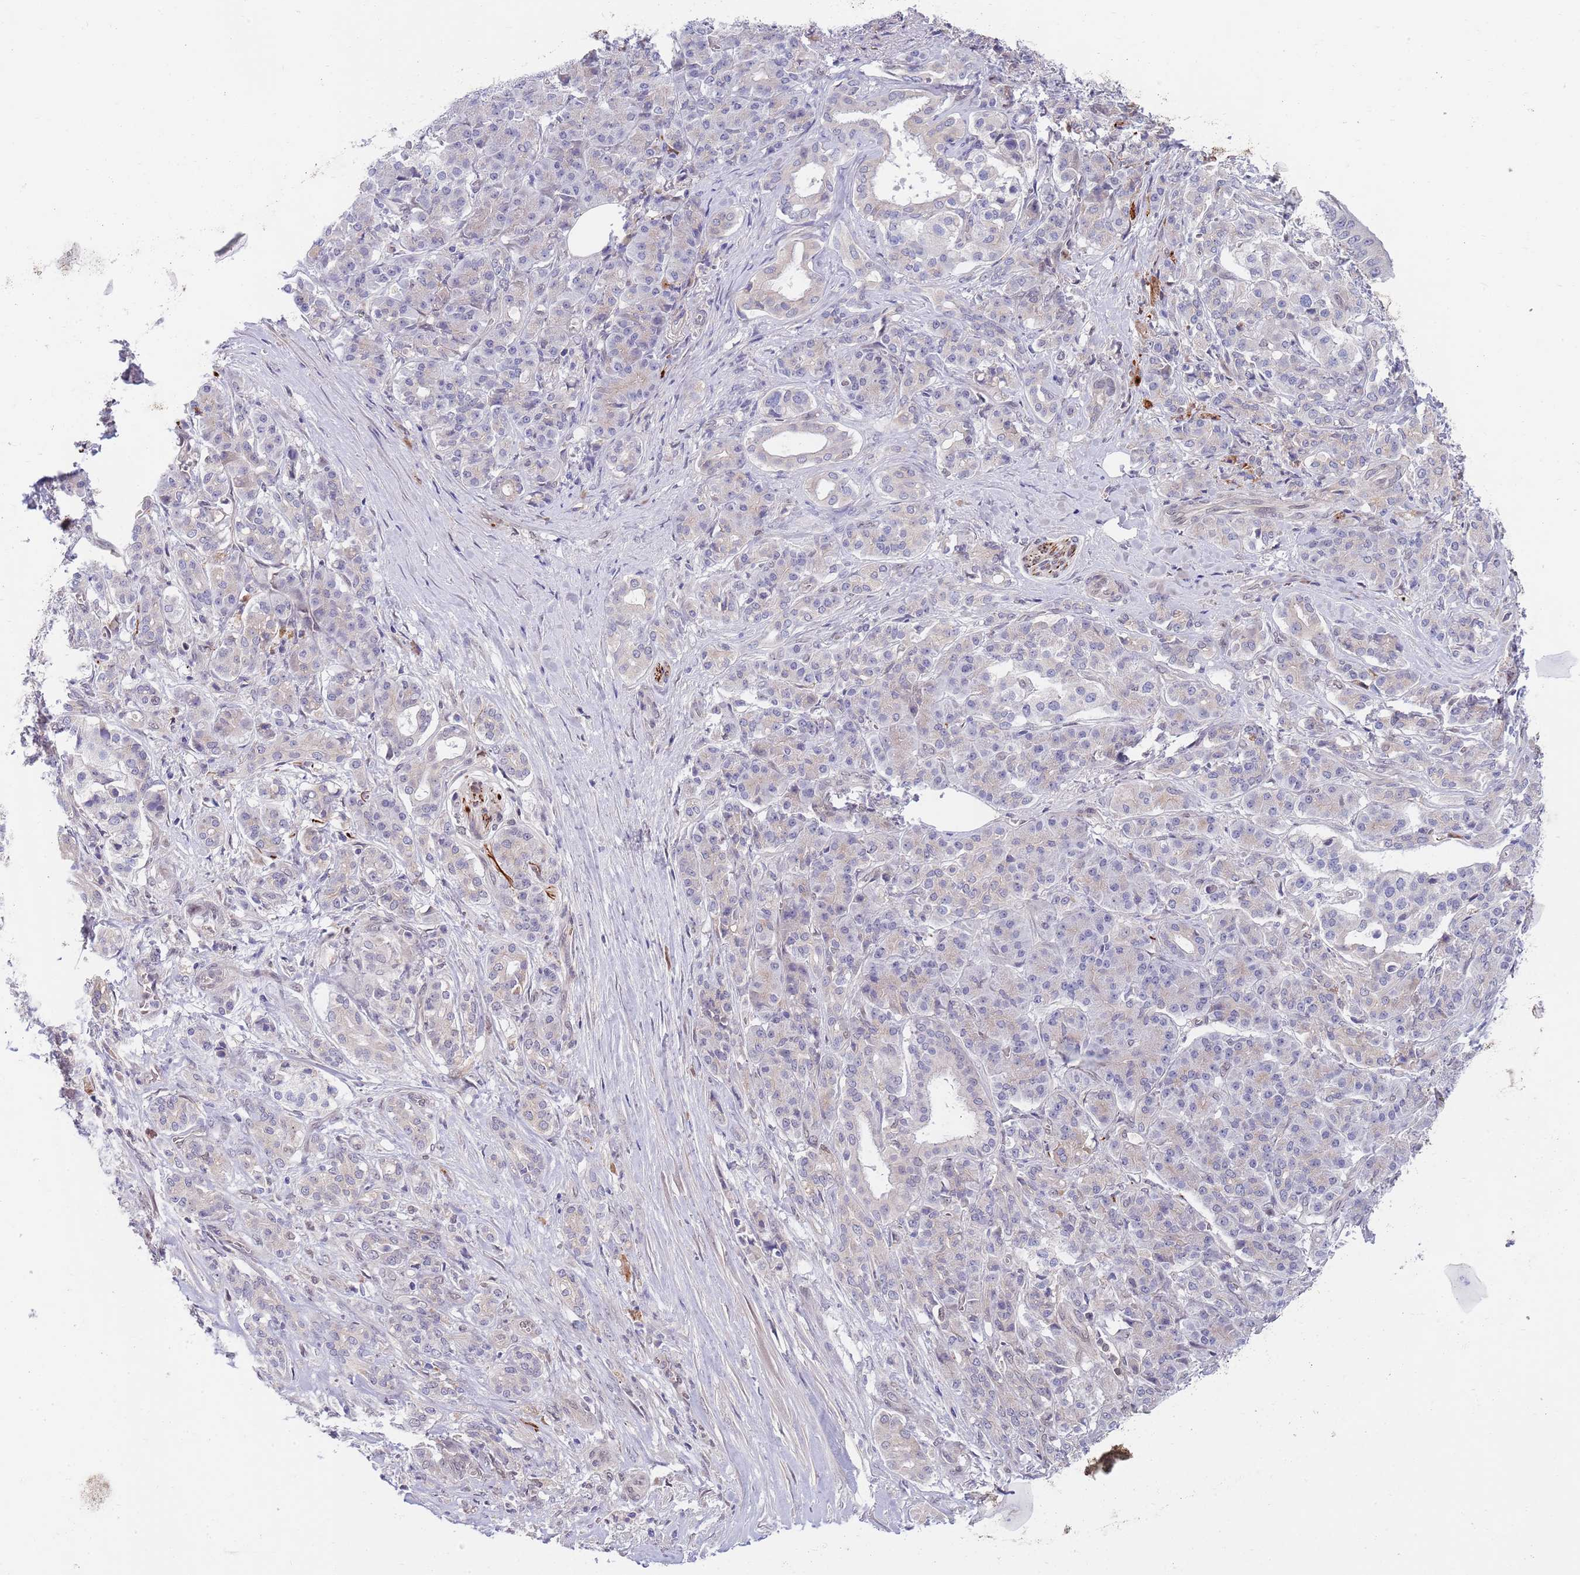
{"staining": {"intensity": "negative", "quantity": "none", "location": "none"}, "tissue": "pancreatic cancer", "cell_type": "Tumor cells", "image_type": "cancer", "snomed": [{"axis": "morphology", "description": "Adenocarcinoma, NOS"}, {"axis": "topography", "description": "Pancreas"}], "caption": "Pancreatic adenocarcinoma was stained to show a protein in brown. There is no significant staining in tumor cells.", "gene": "NLRP6", "patient": {"sex": "male", "age": 57}}